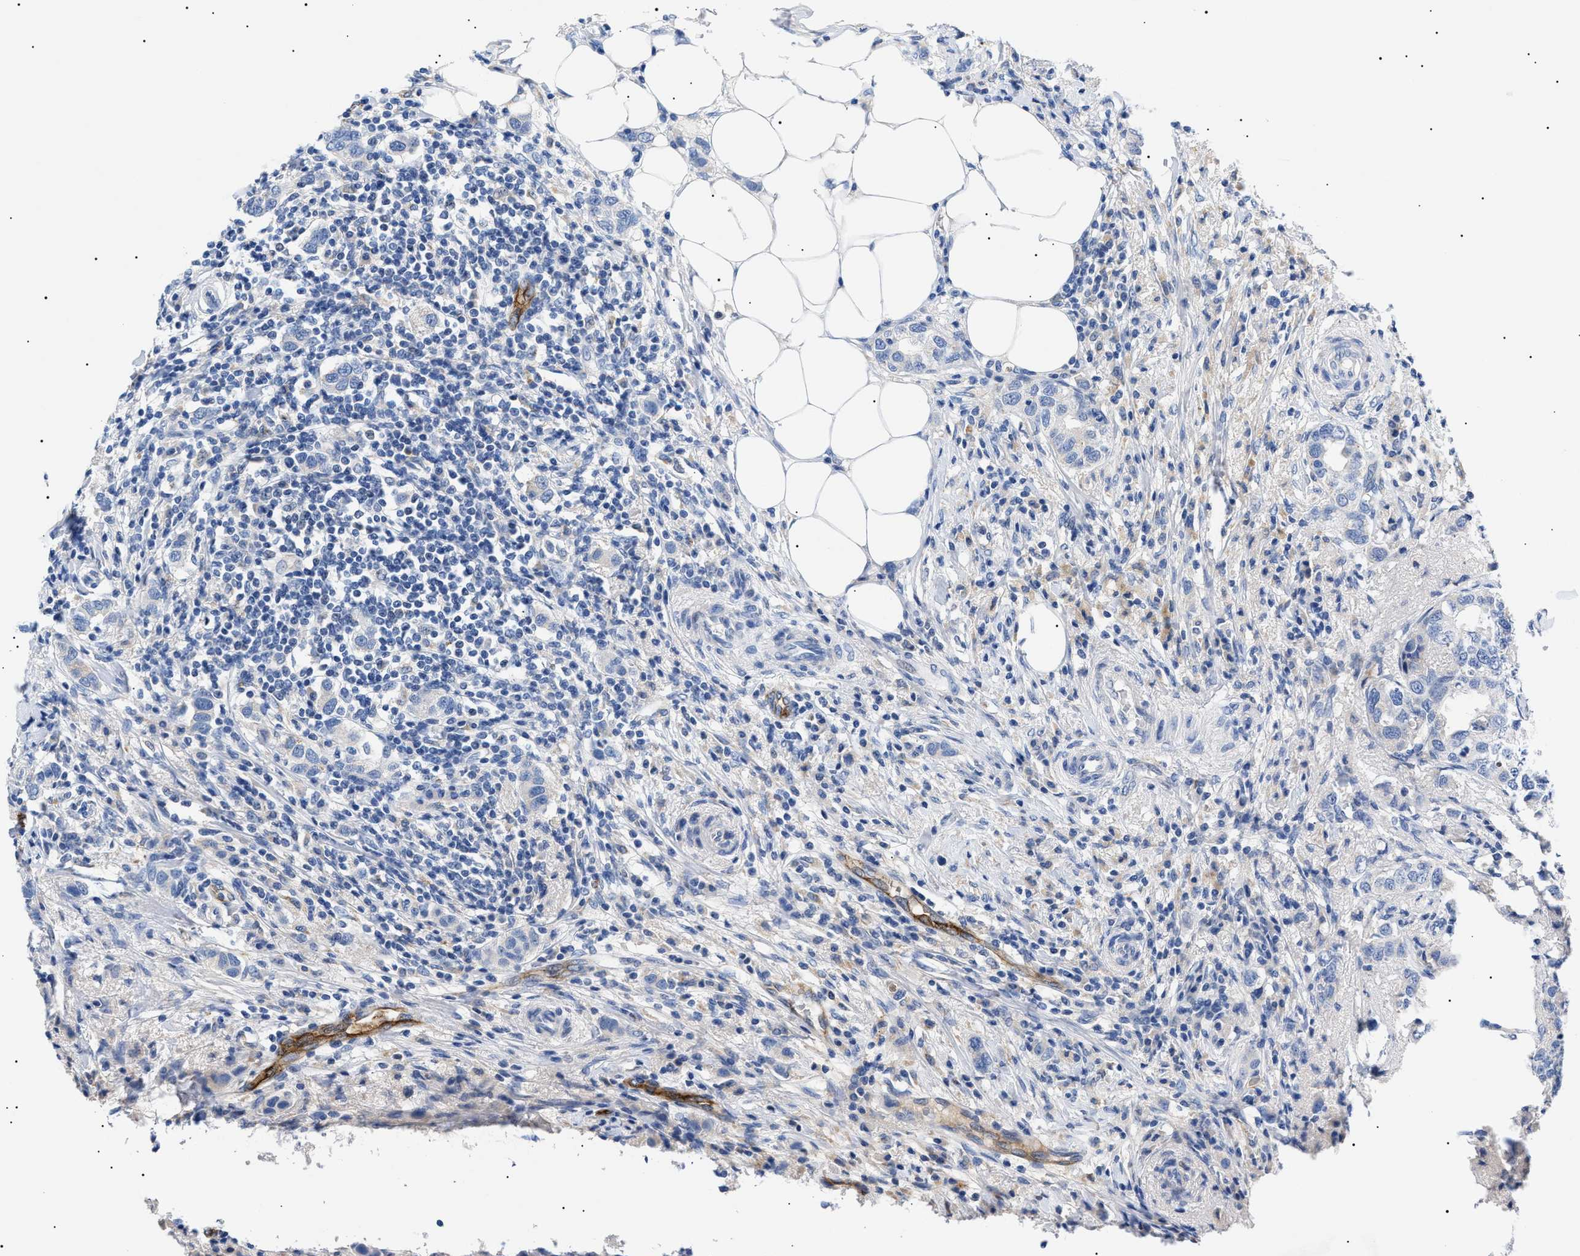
{"staining": {"intensity": "negative", "quantity": "none", "location": "none"}, "tissue": "breast cancer", "cell_type": "Tumor cells", "image_type": "cancer", "snomed": [{"axis": "morphology", "description": "Duct carcinoma"}, {"axis": "topography", "description": "Breast"}], "caption": "A high-resolution photomicrograph shows immunohistochemistry (IHC) staining of breast intraductal carcinoma, which reveals no significant staining in tumor cells.", "gene": "ACKR1", "patient": {"sex": "female", "age": 50}}